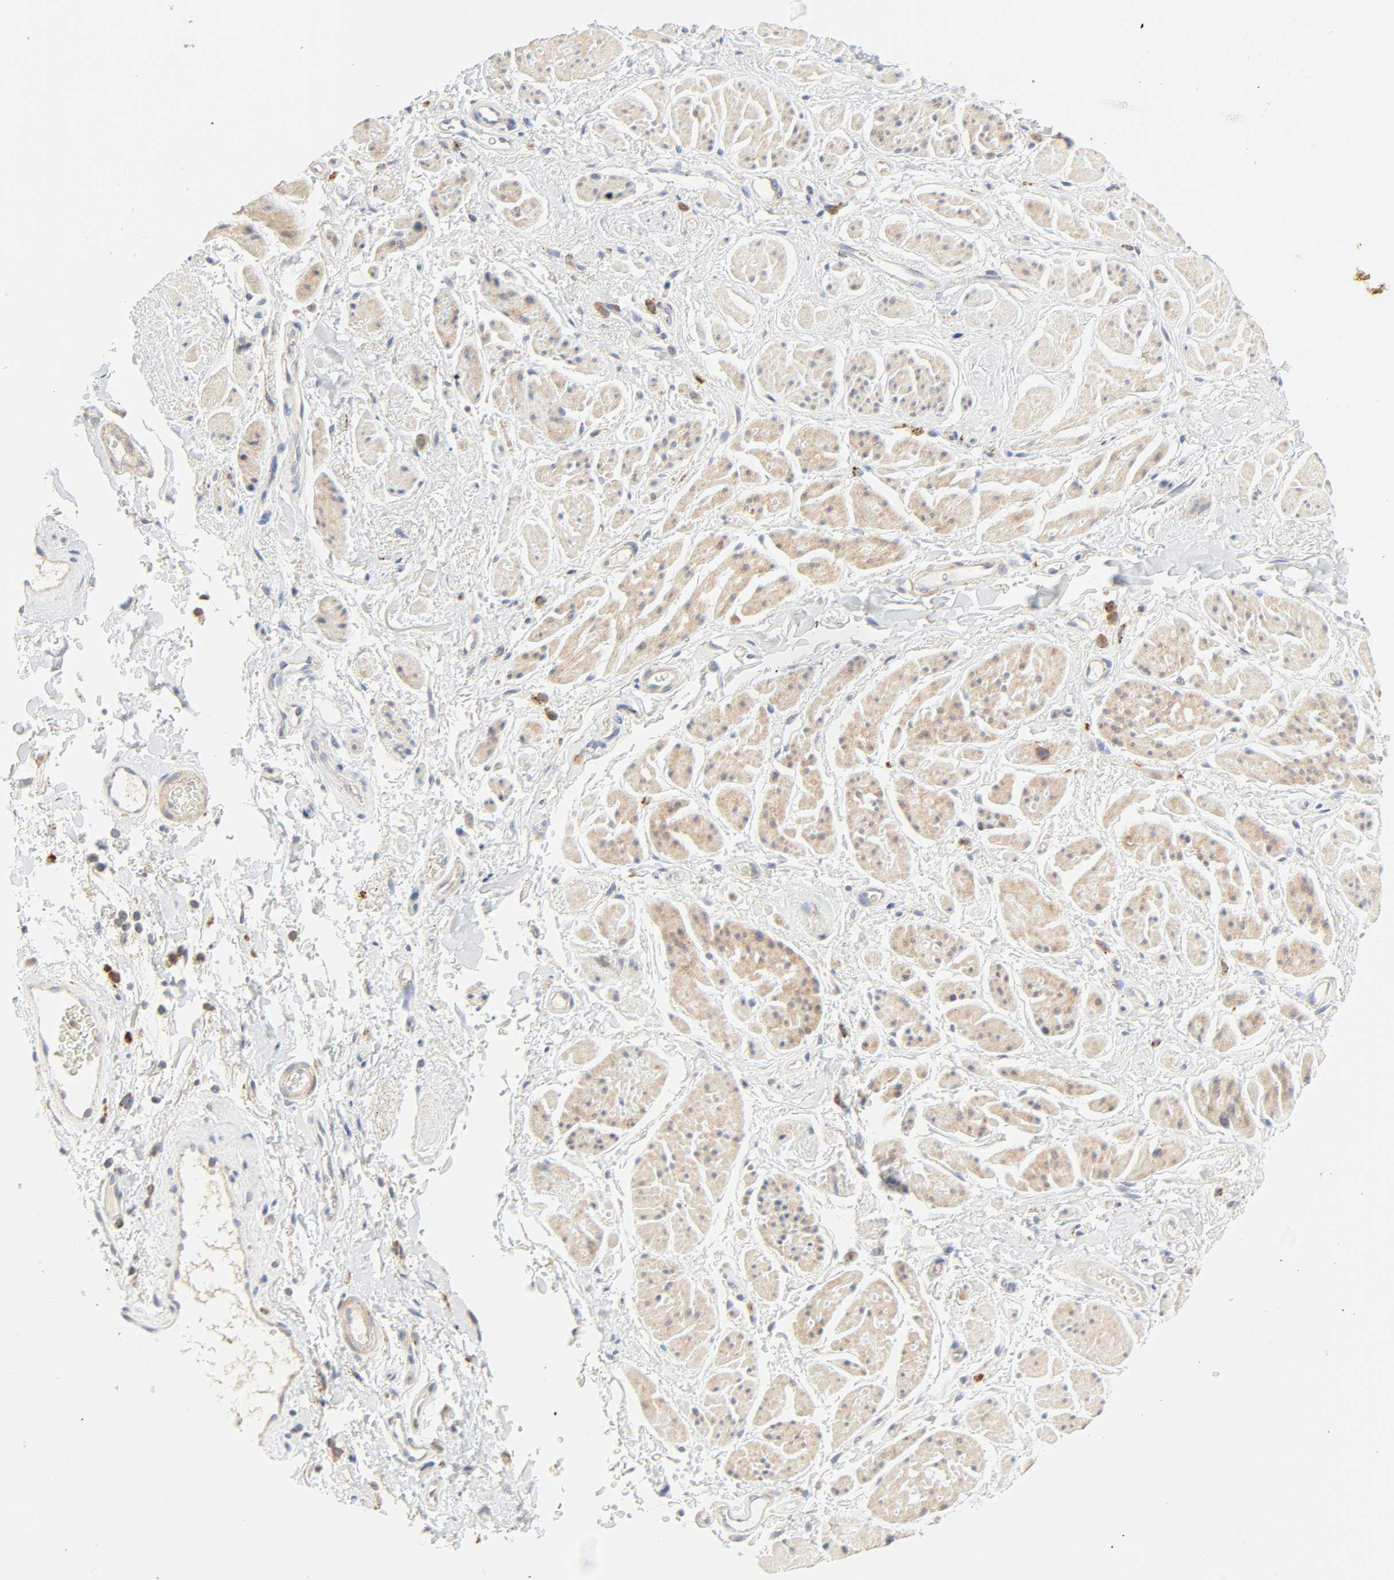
{"staining": {"intensity": "negative", "quantity": "none", "location": "none"}, "tissue": "adipose tissue", "cell_type": "Adipocytes", "image_type": "normal", "snomed": [{"axis": "morphology", "description": "Normal tissue, NOS"}, {"axis": "topography", "description": "Soft tissue"}, {"axis": "topography", "description": "Peripheral nerve tissue"}], "caption": "This is an immunohistochemistry image of normal adipose tissue. There is no staining in adipocytes.", "gene": "CAMK2A", "patient": {"sex": "female", "age": 71}}